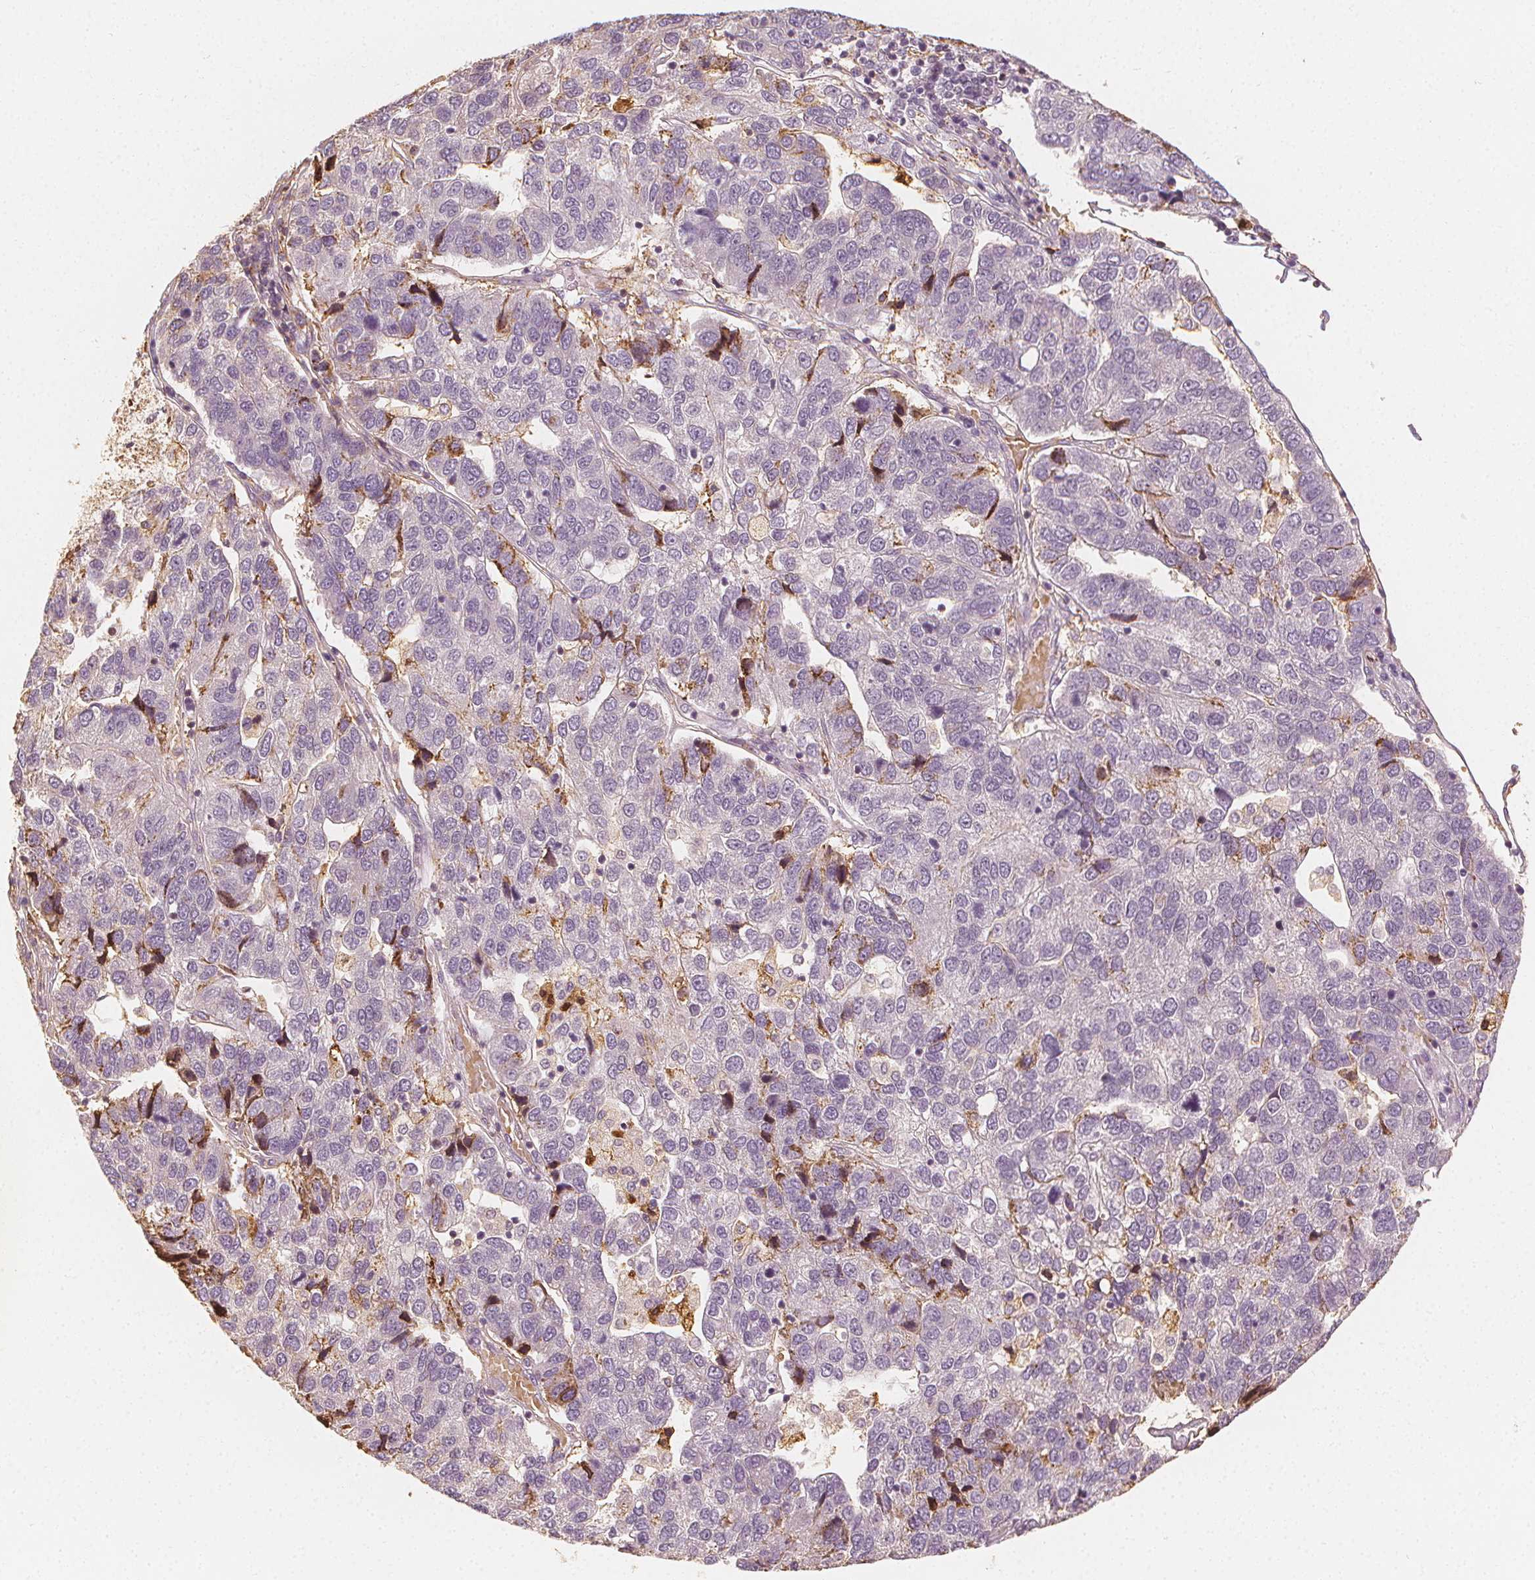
{"staining": {"intensity": "negative", "quantity": "none", "location": "none"}, "tissue": "pancreatic cancer", "cell_type": "Tumor cells", "image_type": "cancer", "snomed": [{"axis": "morphology", "description": "Adenocarcinoma, NOS"}, {"axis": "topography", "description": "Pancreas"}], "caption": "The IHC image has no significant expression in tumor cells of pancreatic cancer (adenocarcinoma) tissue. (DAB (3,3'-diaminobenzidine) immunohistochemistry (IHC) with hematoxylin counter stain).", "gene": "ARHGAP26", "patient": {"sex": "female", "age": 61}}